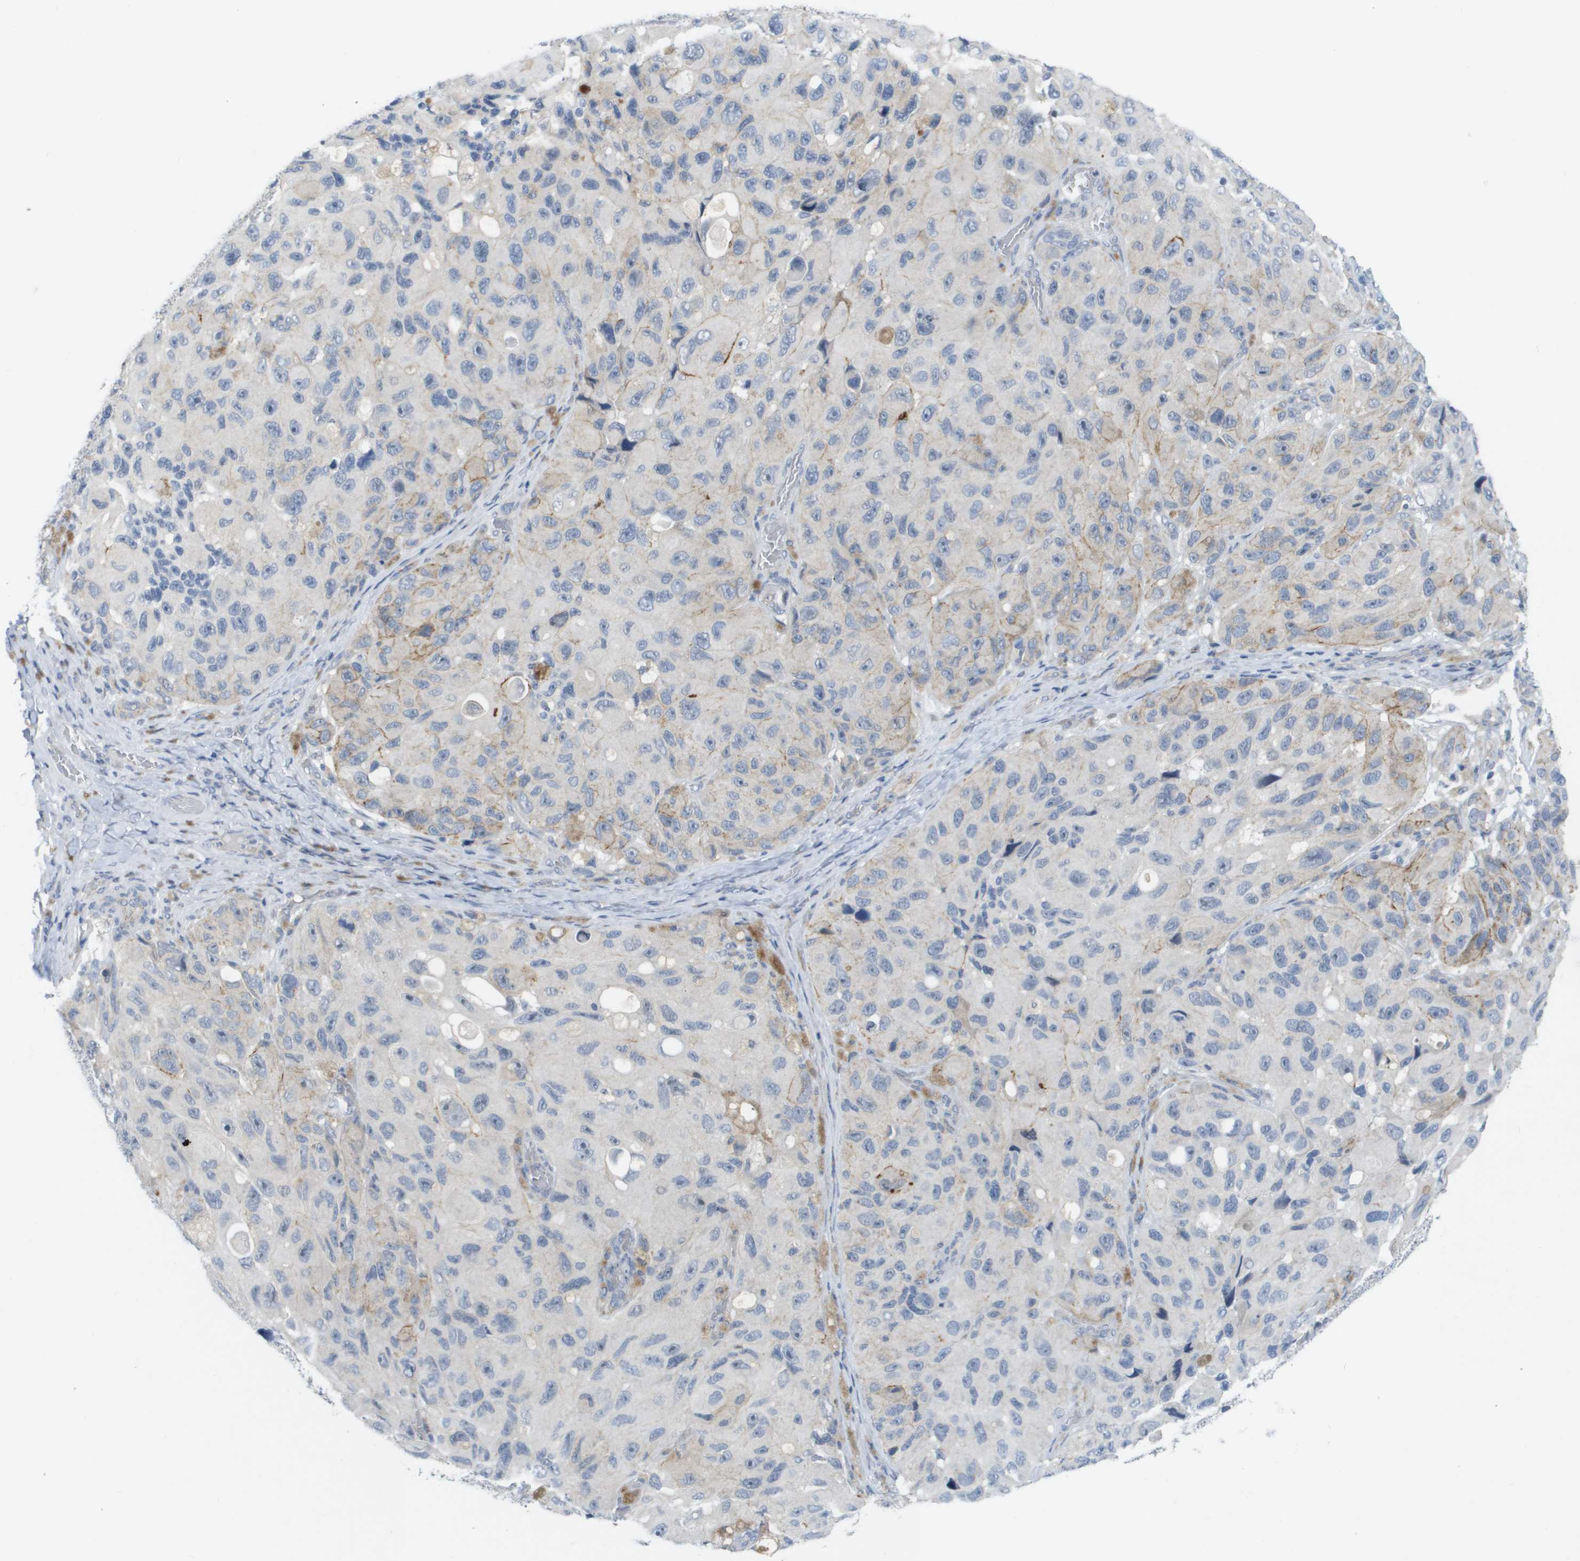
{"staining": {"intensity": "weak", "quantity": "<25%", "location": "cytoplasmic/membranous"}, "tissue": "melanoma", "cell_type": "Tumor cells", "image_type": "cancer", "snomed": [{"axis": "morphology", "description": "Malignant melanoma, NOS"}, {"axis": "topography", "description": "Skin"}], "caption": "The micrograph shows no significant positivity in tumor cells of melanoma.", "gene": "PDE4A", "patient": {"sex": "female", "age": 73}}